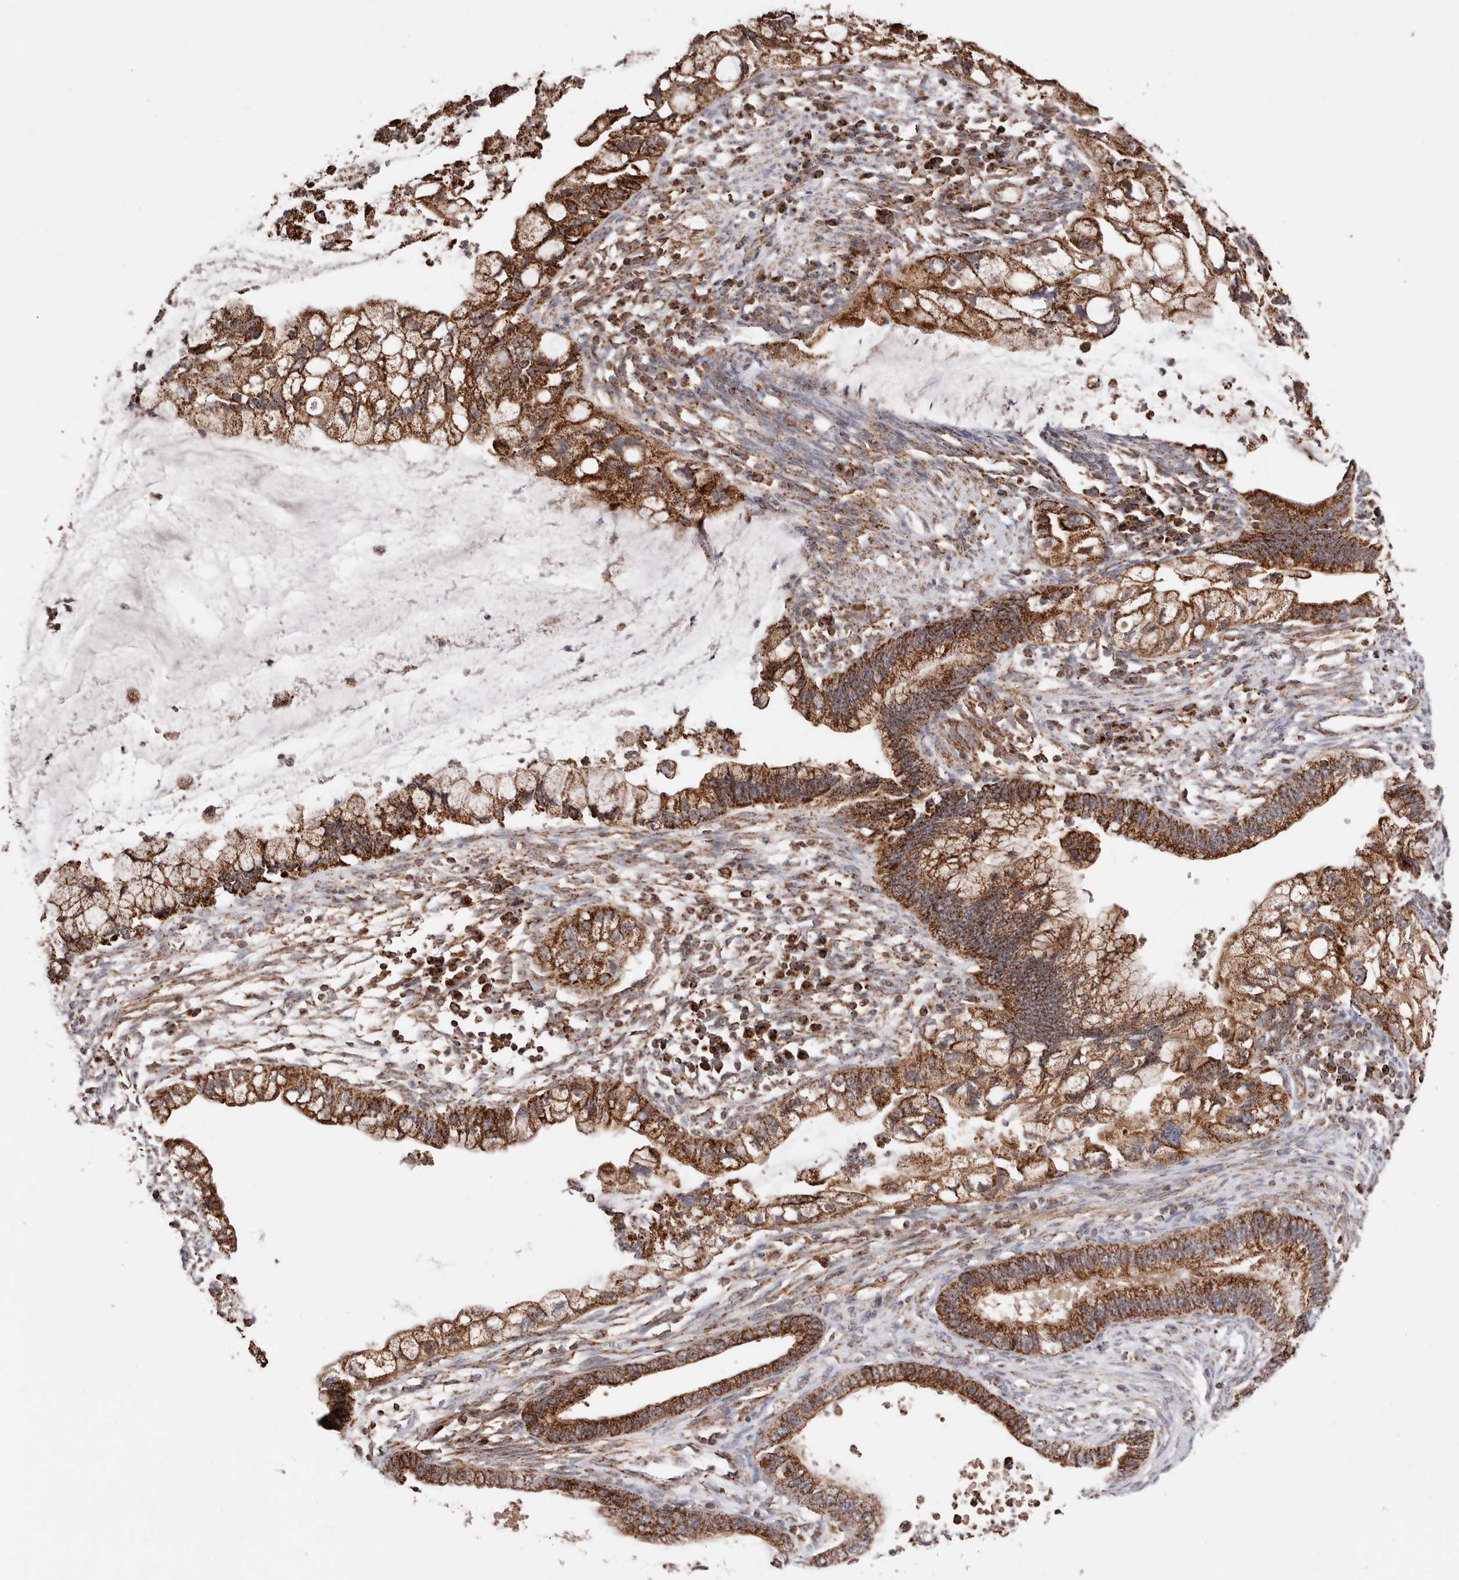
{"staining": {"intensity": "strong", "quantity": ">75%", "location": "cytoplasmic/membranous"}, "tissue": "cervical cancer", "cell_type": "Tumor cells", "image_type": "cancer", "snomed": [{"axis": "morphology", "description": "Adenocarcinoma, NOS"}, {"axis": "topography", "description": "Cervix"}], "caption": "A high-resolution histopathology image shows IHC staining of adenocarcinoma (cervical), which displays strong cytoplasmic/membranous expression in about >75% of tumor cells. The staining is performed using DAB brown chromogen to label protein expression. The nuclei are counter-stained blue using hematoxylin.", "gene": "PRKACB", "patient": {"sex": "female", "age": 44}}